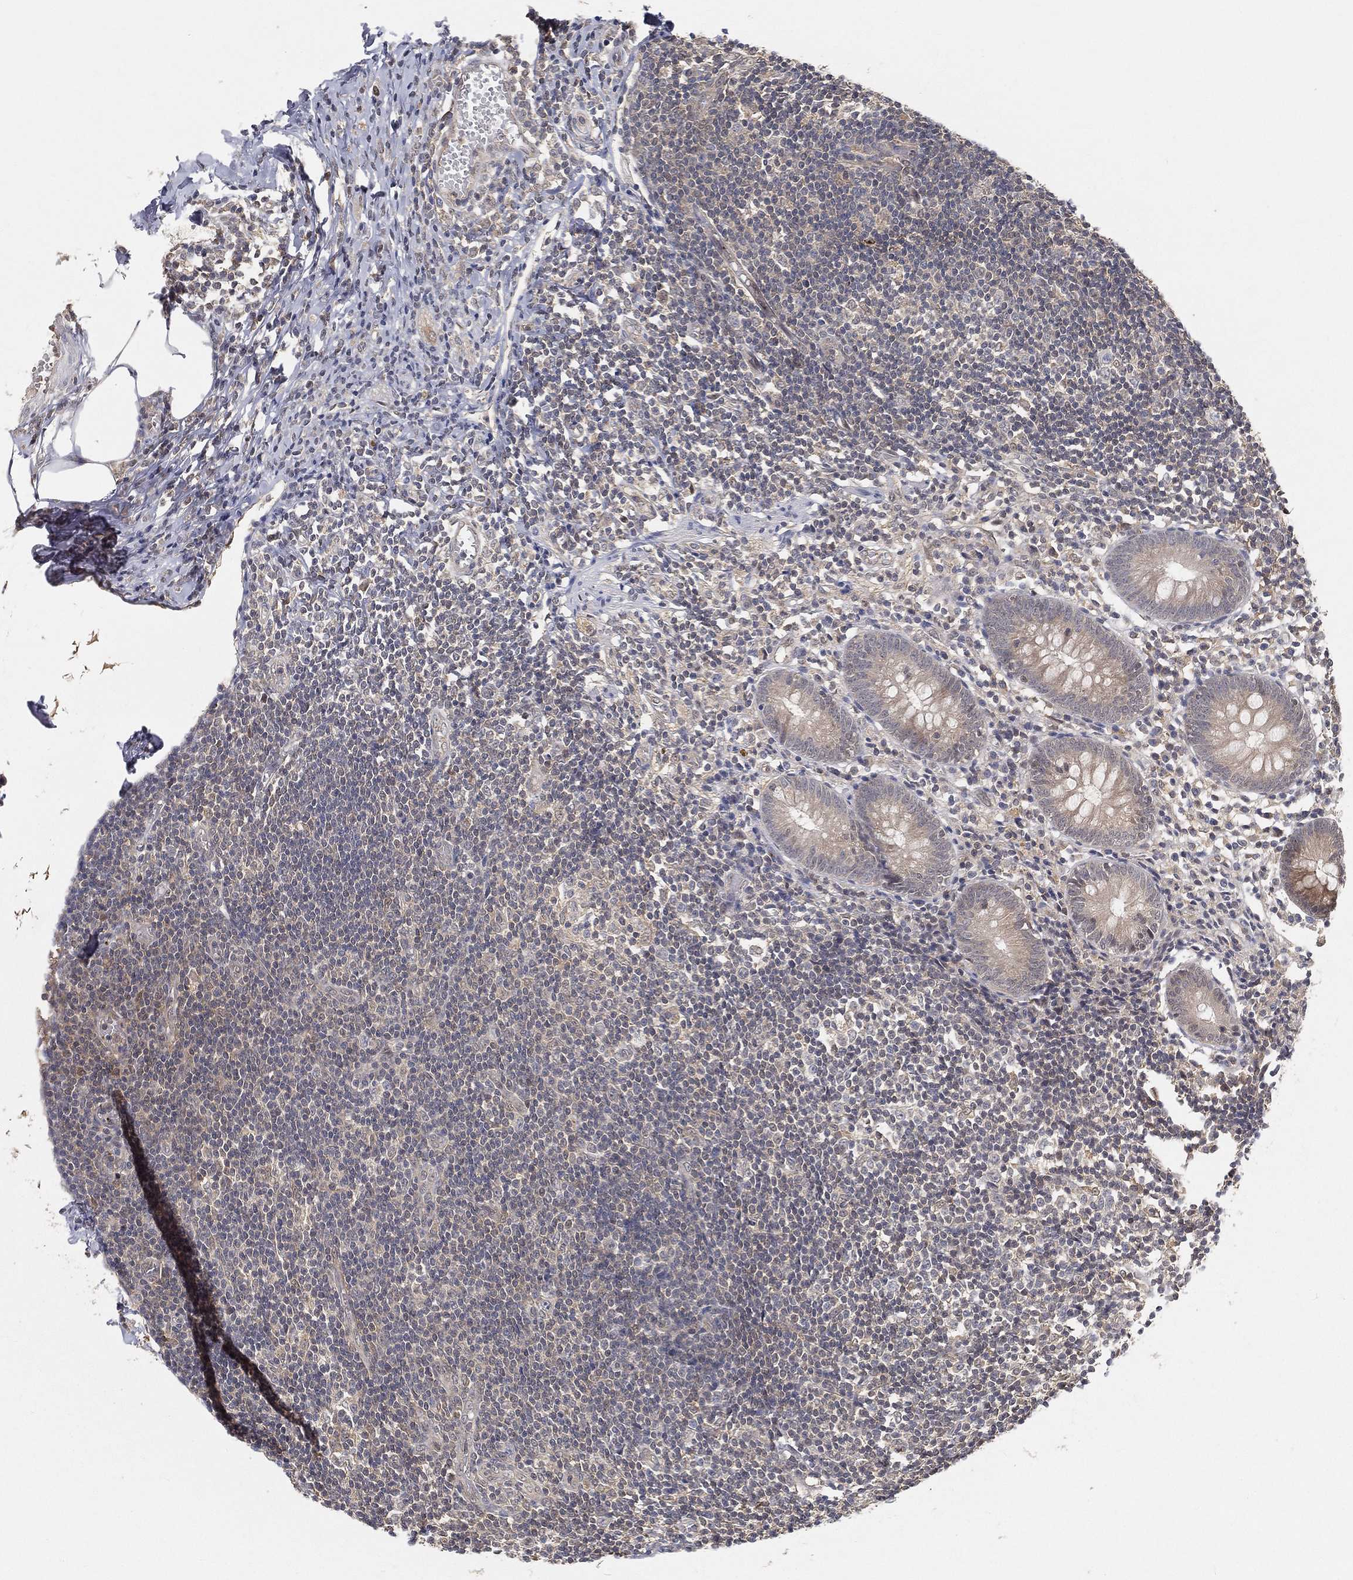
{"staining": {"intensity": "weak", "quantity": "<25%", "location": "cytoplasmic/membranous"}, "tissue": "appendix", "cell_type": "Glandular cells", "image_type": "normal", "snomed": [{"axis": "morphology", "description": "Normal tissue, NOS"}, {"axis": "topography", "description": "Appendix"}], "caption": "IHC of benign appendix shows no positivity in glandular cells.", "gene": "MAPK1", "patient": {"sex": "female", "age": 40}}